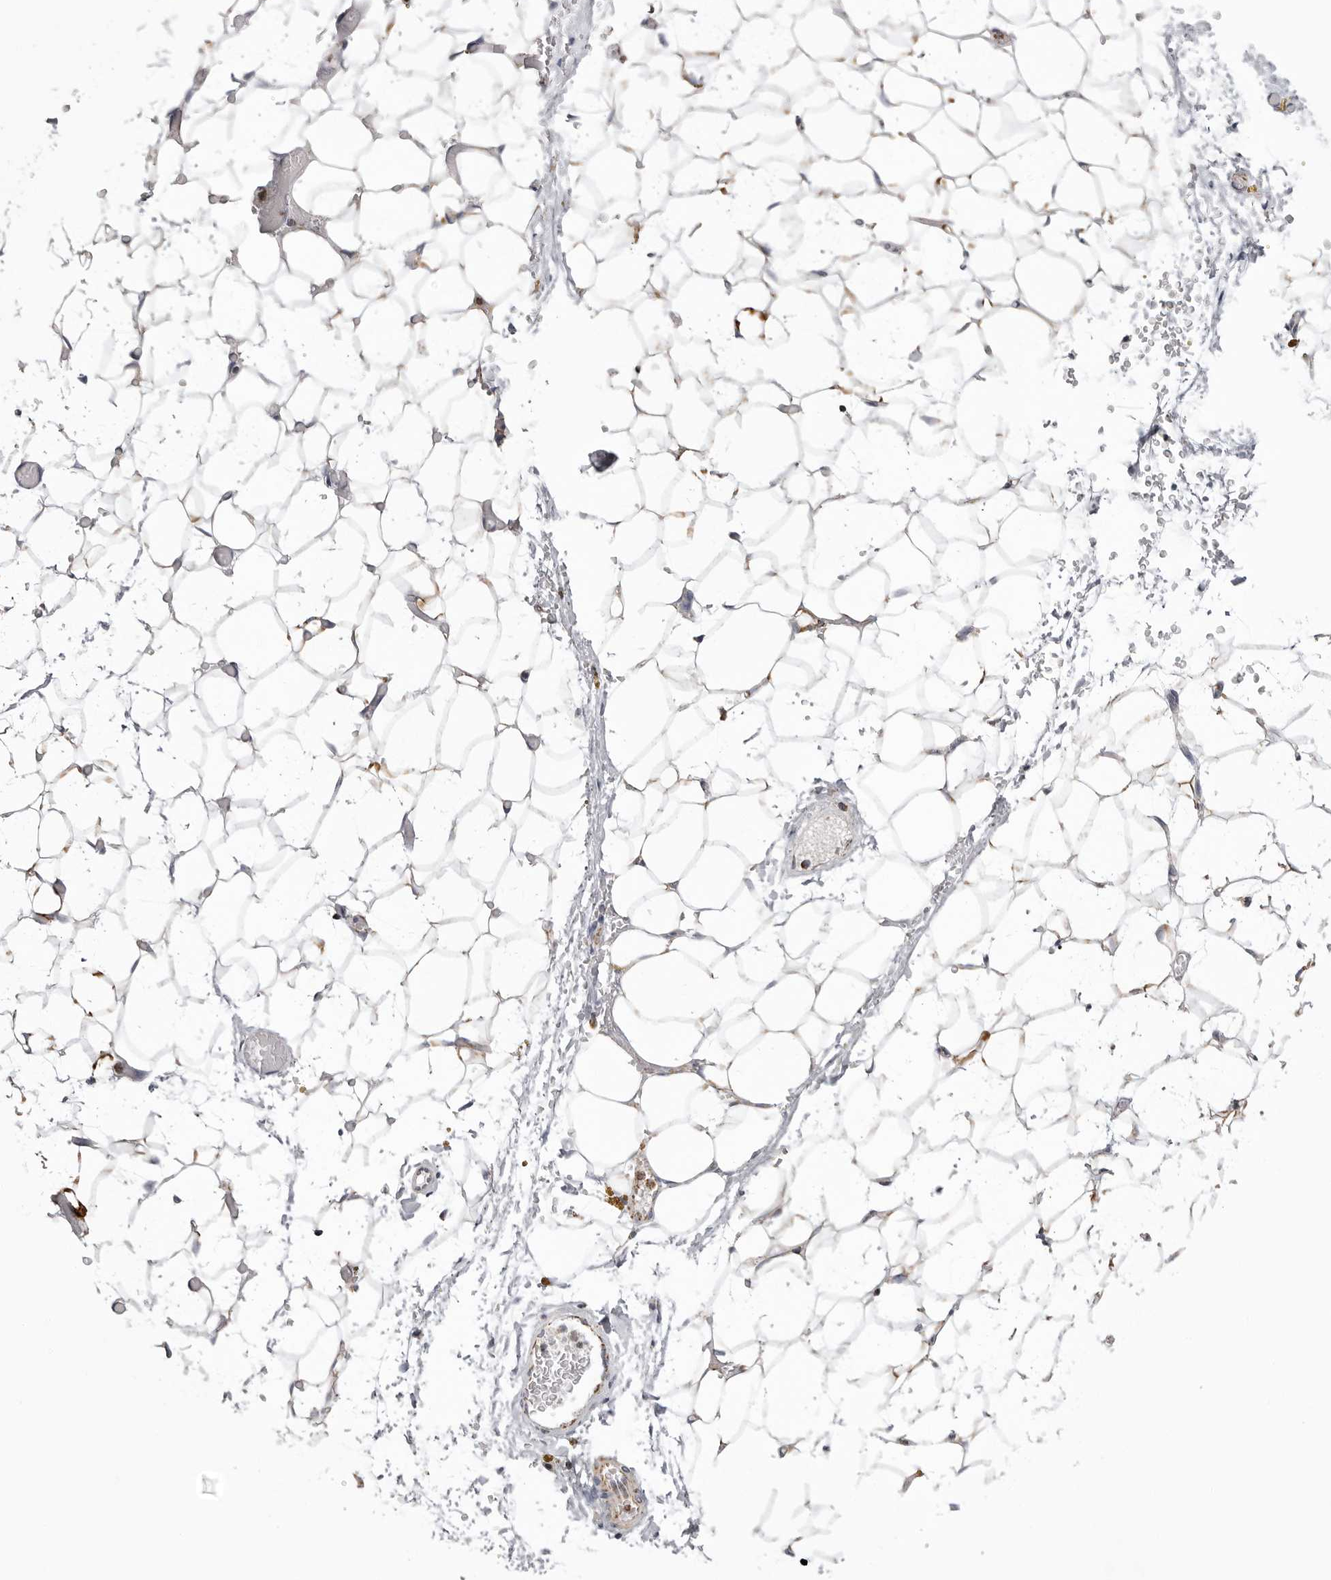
{"staining": {"intensity": "weak", "quantity": ">75%", "location": "cytoplasmic/membranous"}, "tissue": "adipose tissue", "cell_type": "Adipocytes", "image_type": "normal", "snomed": [{"axis": "morphology", "description": "Normal tissue, NOS"}, {"axis": "topography", "description": "Kidney"}, {"axis": "topography", "description": "Peripheral nerve tissue"}], "caption": "The immunohistochemical stain highlights weak cytoplasmic/membranous expression in adipocytes of normal adipose tissue.", "gene": "TUFM", "patient": {"sex": "male", "age": 7}}